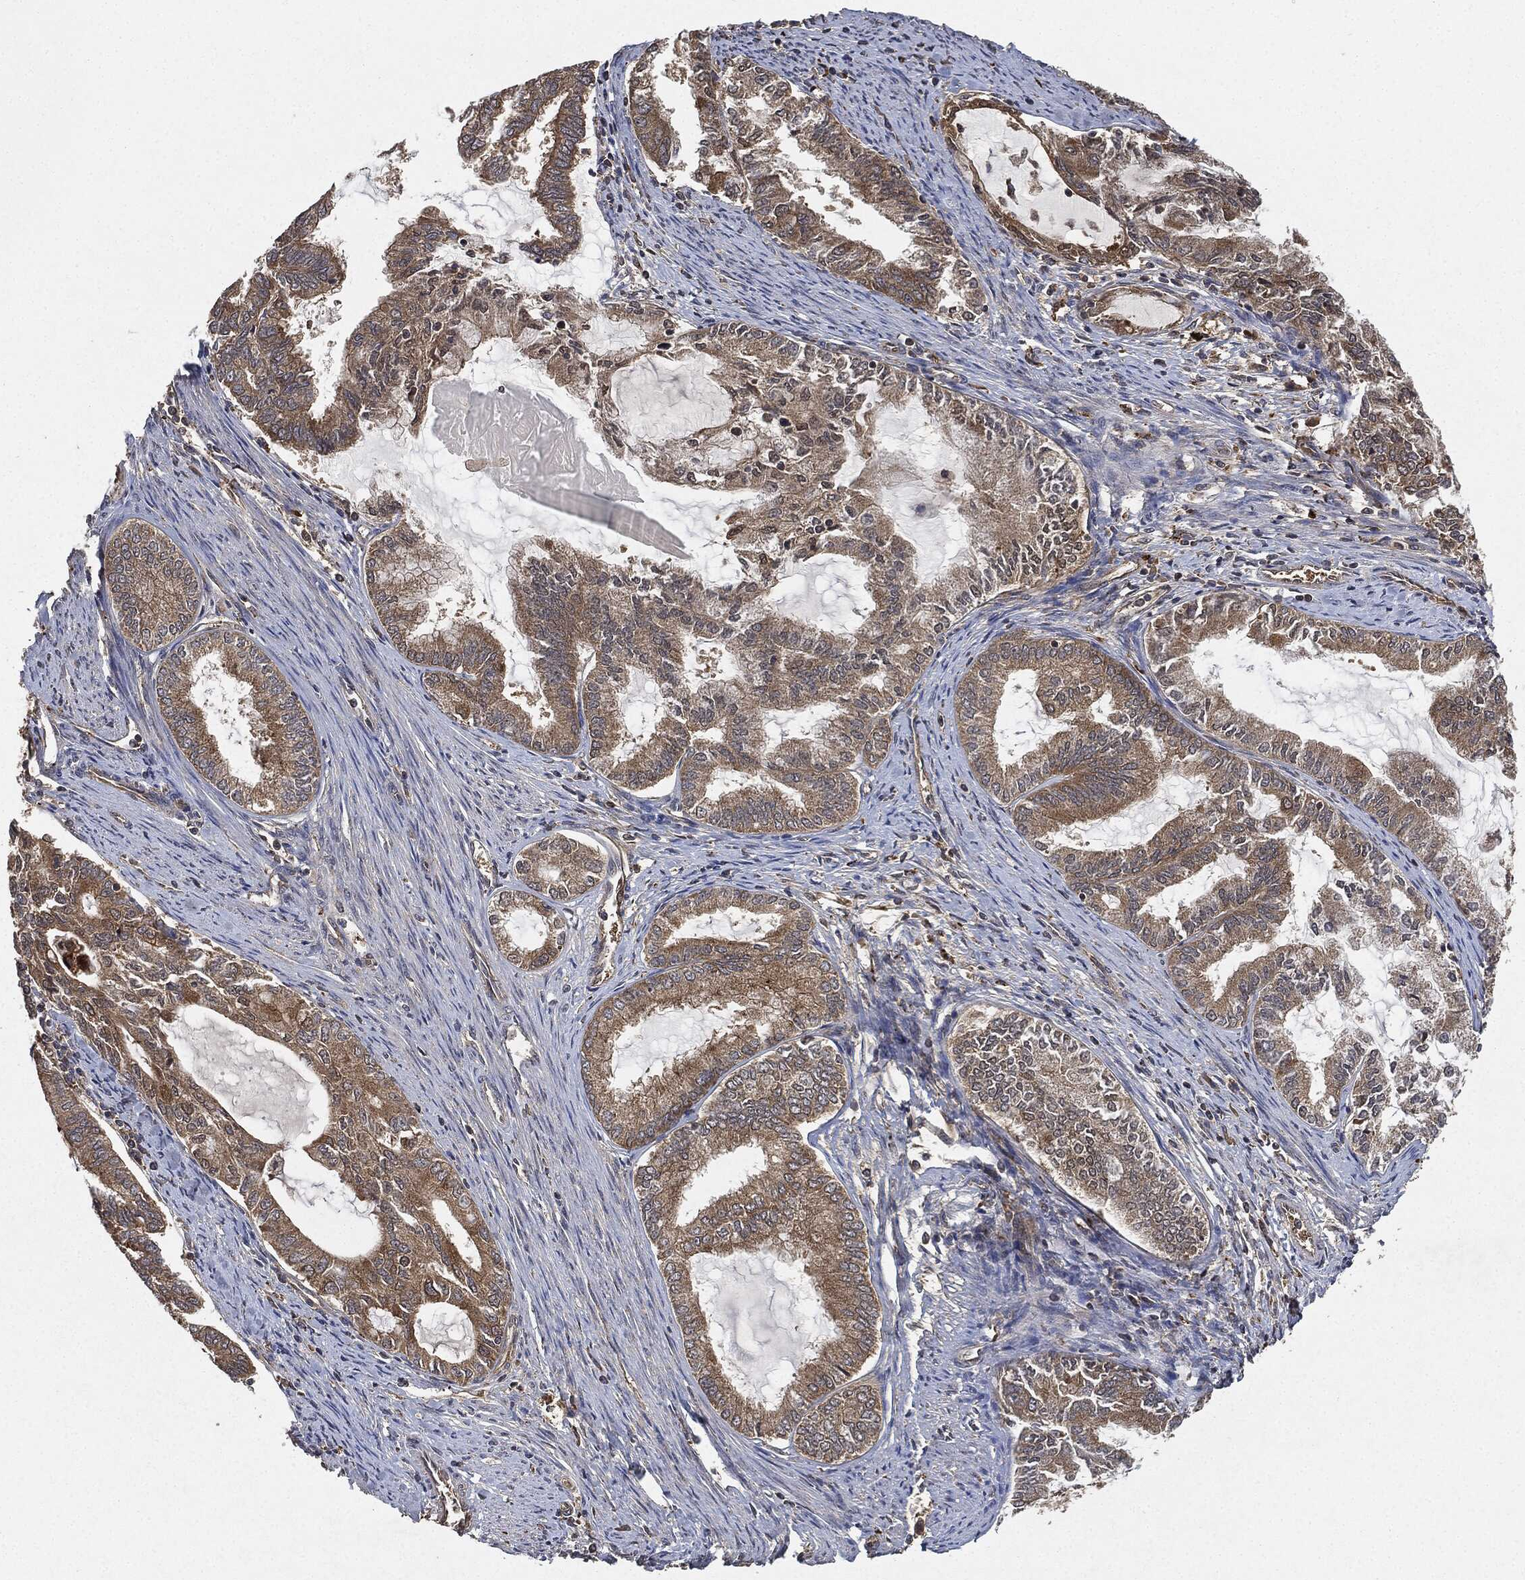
{"staining": {"intensity": "moderate", "quantity": "25%-75%", "location": "cytoplasmic/membranous"}, "tissue": "endometrial cancer", "cell_type": "Tumor cells", "image_type": "cancer", "snomed": [{"axis": "morphology", "description": "Adenocarcinoma, NOS"}, {"axis": "topography", "description": "Endometrium"}], "caption": "A brown stain labels moderate cytoplasmic/membranous positivity of a protein in human endometrial adenocarcinoma tumor cells.", "gene": "BRAF", "patient": {"sex": "female", "age": 86}}